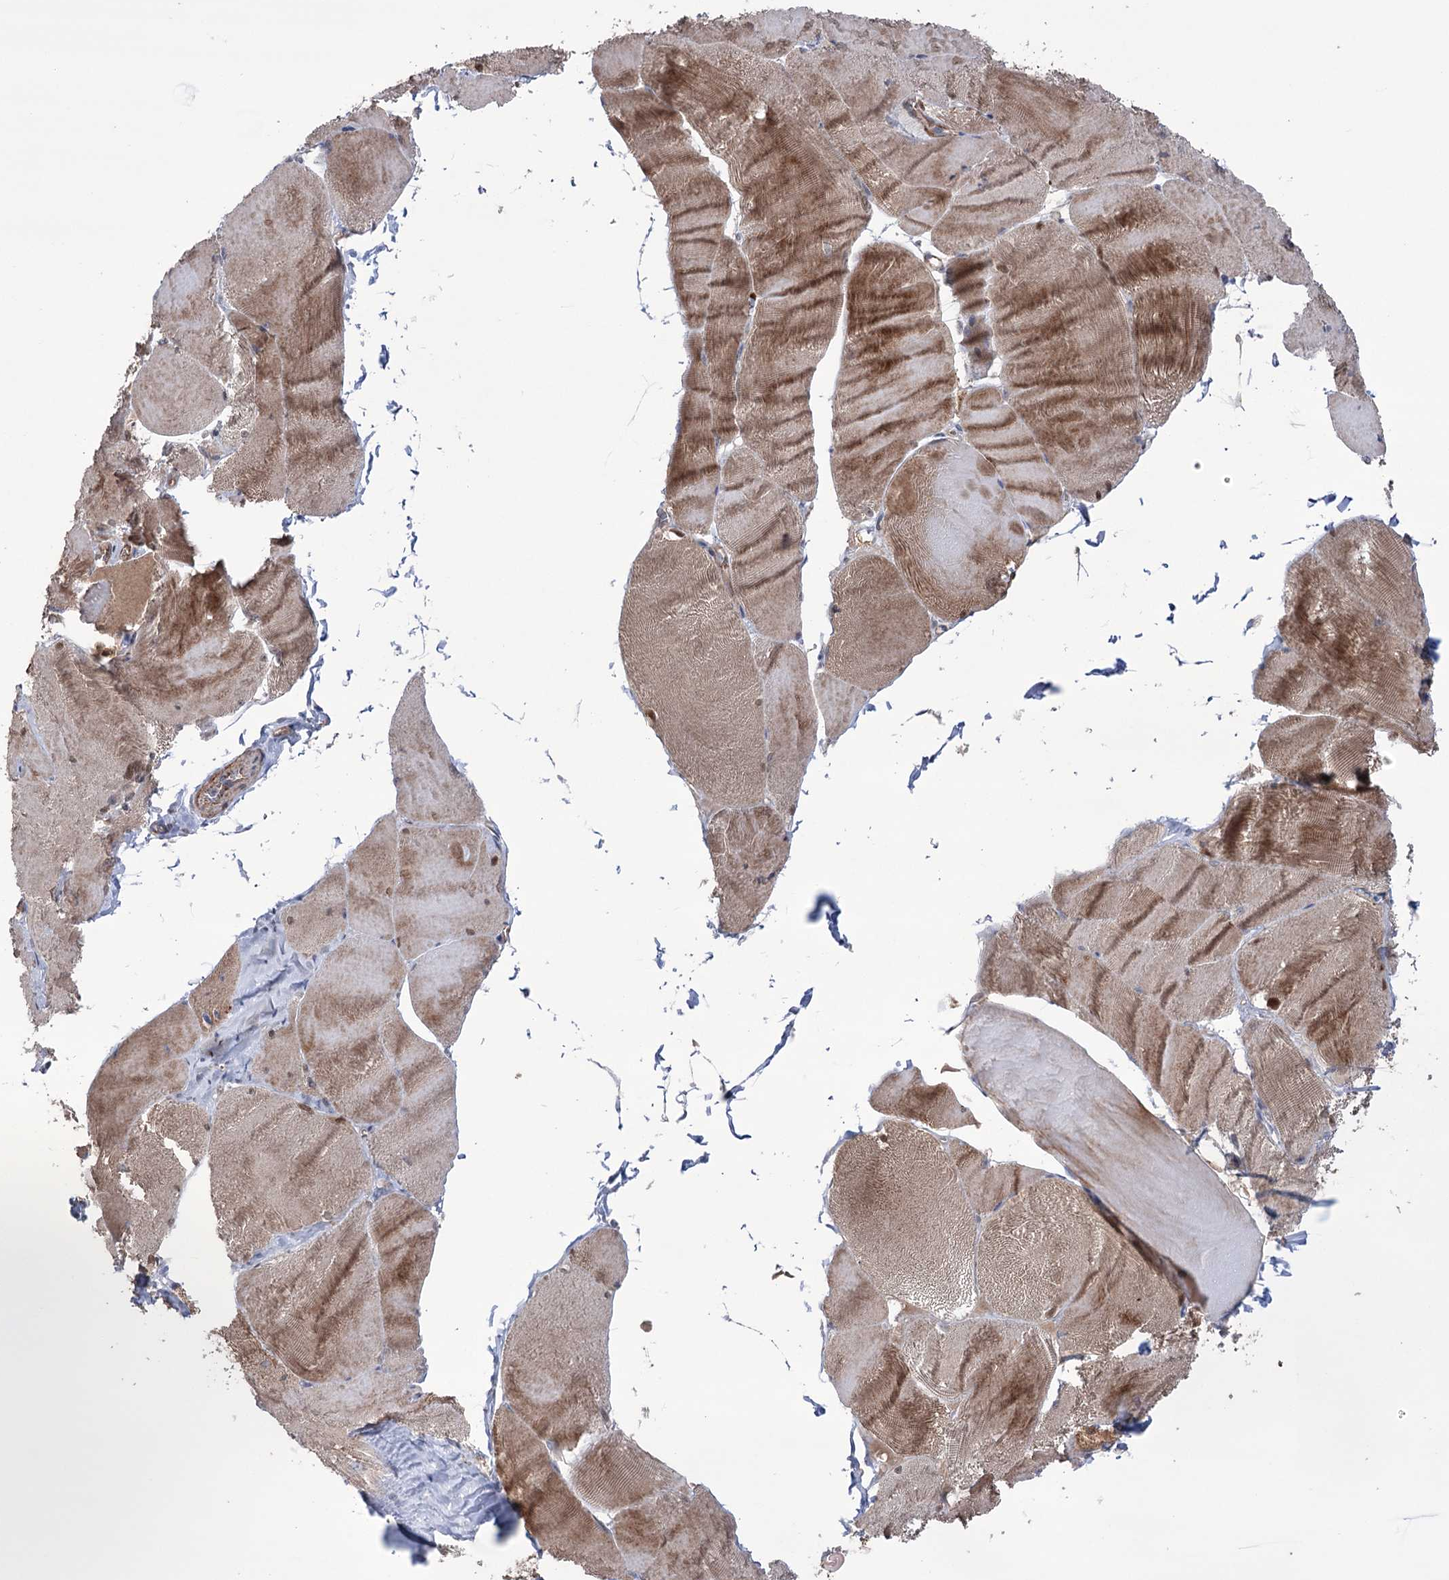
{"staining": {"intensity": "strong", "quantity": "25%-75%", "location": "cytoplasmic/membranous"}, "tissue": "skeletal muscle", "cell_type": "Myocytes", "image_type": "normal", "snomed": [{"axis": "morphology", "description": "Normal tissue, NOS"}, {"axis": "morphology", "description": "Basal cell carcinoma"}, {"axis": "topography", "description": "Skeletal muscle"}], "caption": "IHC image of benign skeletal muscle: human skeletal muscle stained using IHC displays high levels of strong protein expression localized specifically in the cytoplasmic/membranous of myocytes, appearing as a cytoplasmic/membranous brown color.", "gene": "TRIM71", "patient": {"sex": "female", "age": 64}}